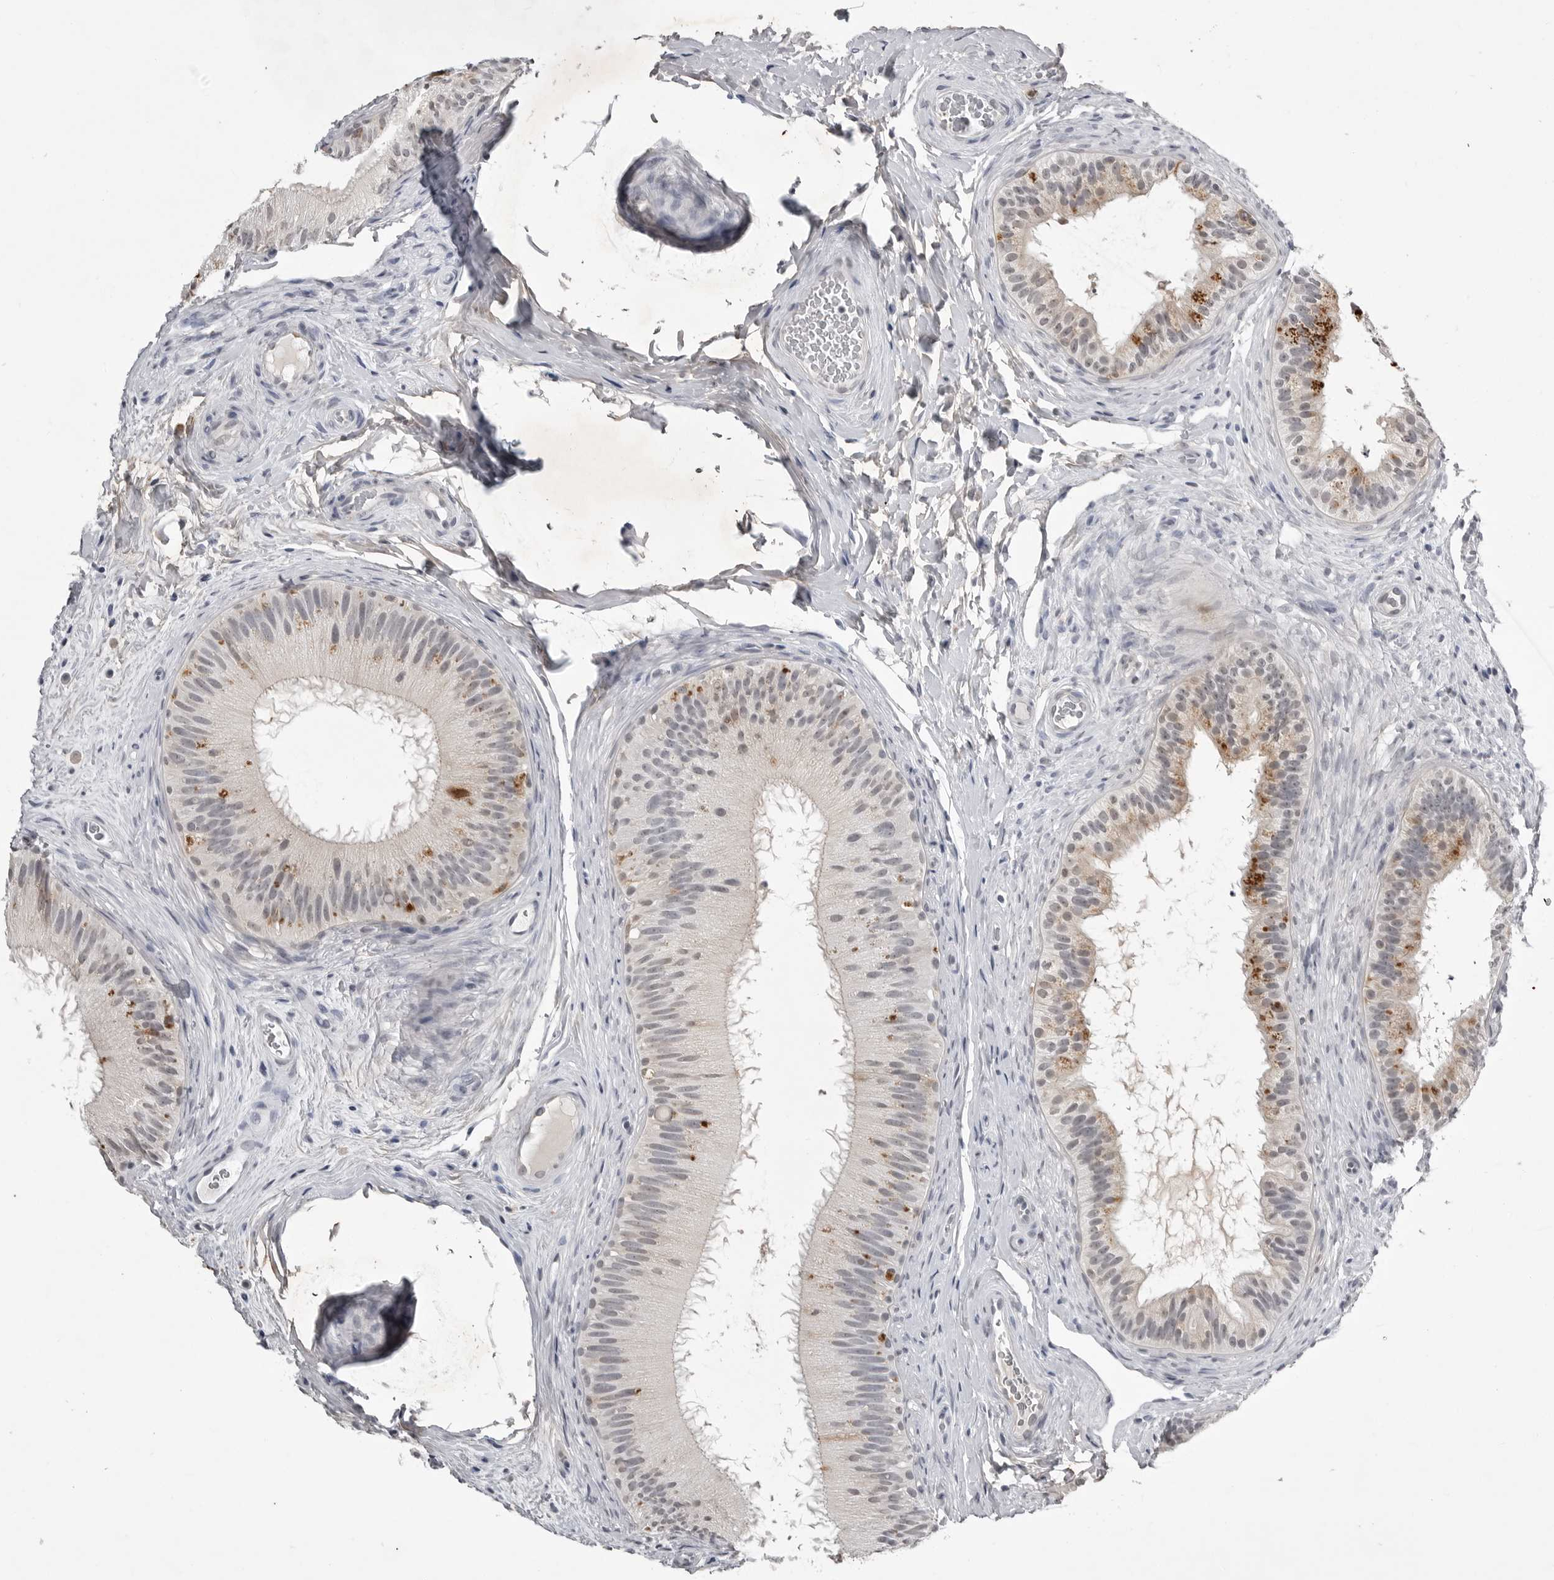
{"staining": {"intensity": "strong", "quantity": "<25%", "location": "cytoplasmic/membranous"}, "tissue": "epididymis", "cell_type": "Glandular cells", "image_type": "normal", "snomed": [{"axis": "morphology", "description": "Normal tissue, NOS"}, {"axis": "topography", "description": "Epididymis"}], "caption": "DAB immunohistochemical staining of unremarkable human epididymis exhibits strong cytoplasmic/membranous protein positivity in about <25% of glandular cells.", "gene": "RRM1", "patient": {"sex": "male", "age": 45}}